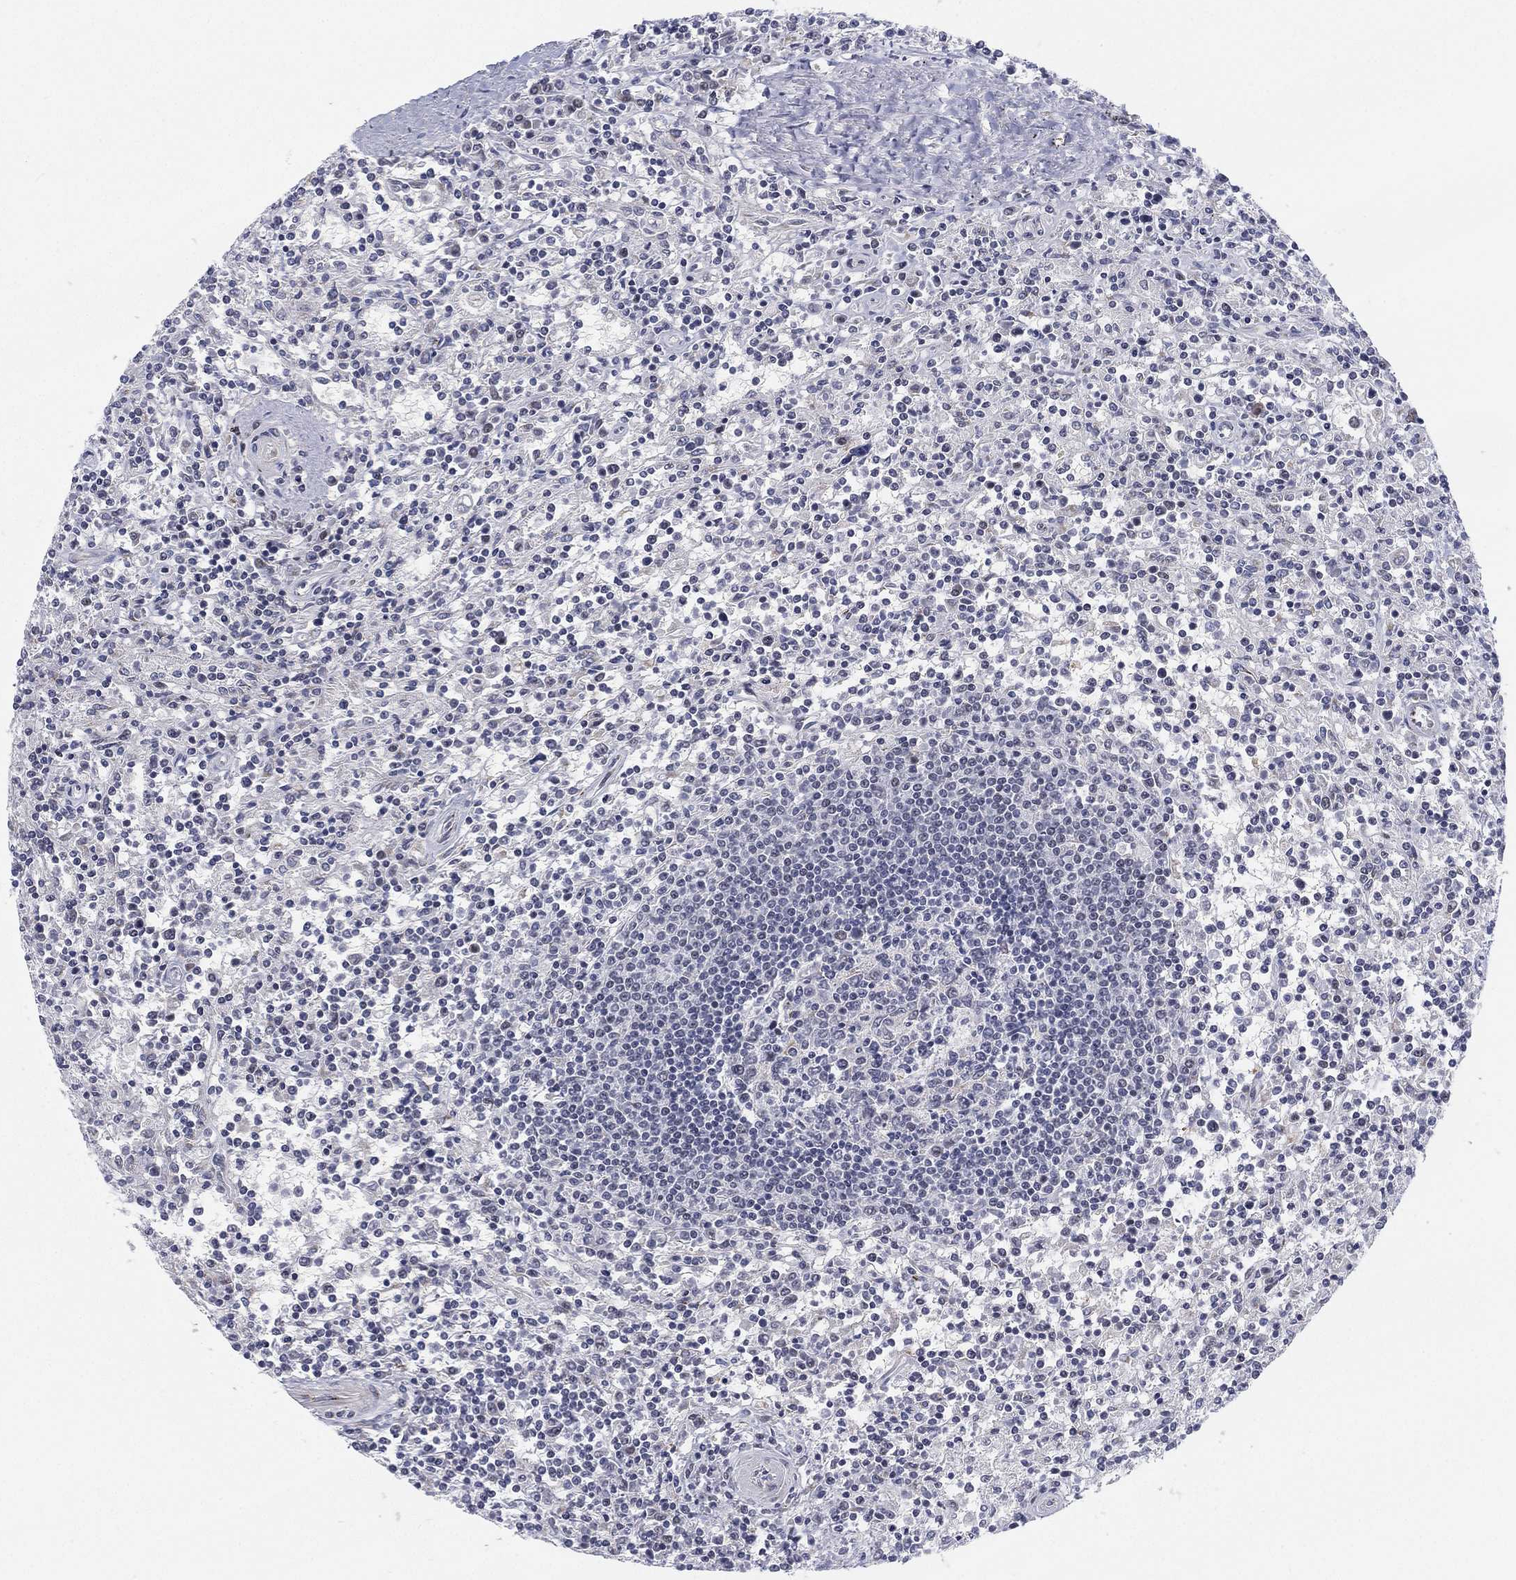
{"staining": {"intensity": "negative", "quantity": "none", "location": "none"}, "tissue": "lymphoma", "cell_type": "Tumor cells", "image_type": "cancer", "snomed": [{"axis": "morphology", "description": "Malignant lymphoma, non-Hodgkin's type, Low grade"}, {"axis": "topography", "description": "Spleen"}], "caption": "Immunohistochemistry of low-grade malignant lymphoma, non-Hodgkin's type exhibits no staining in tumor cells. (Brightfield microscopy of DAB immunohistochemistry at high magnification).", "gene": "CD177", "patient": {"sex": "male", "age": 62}}